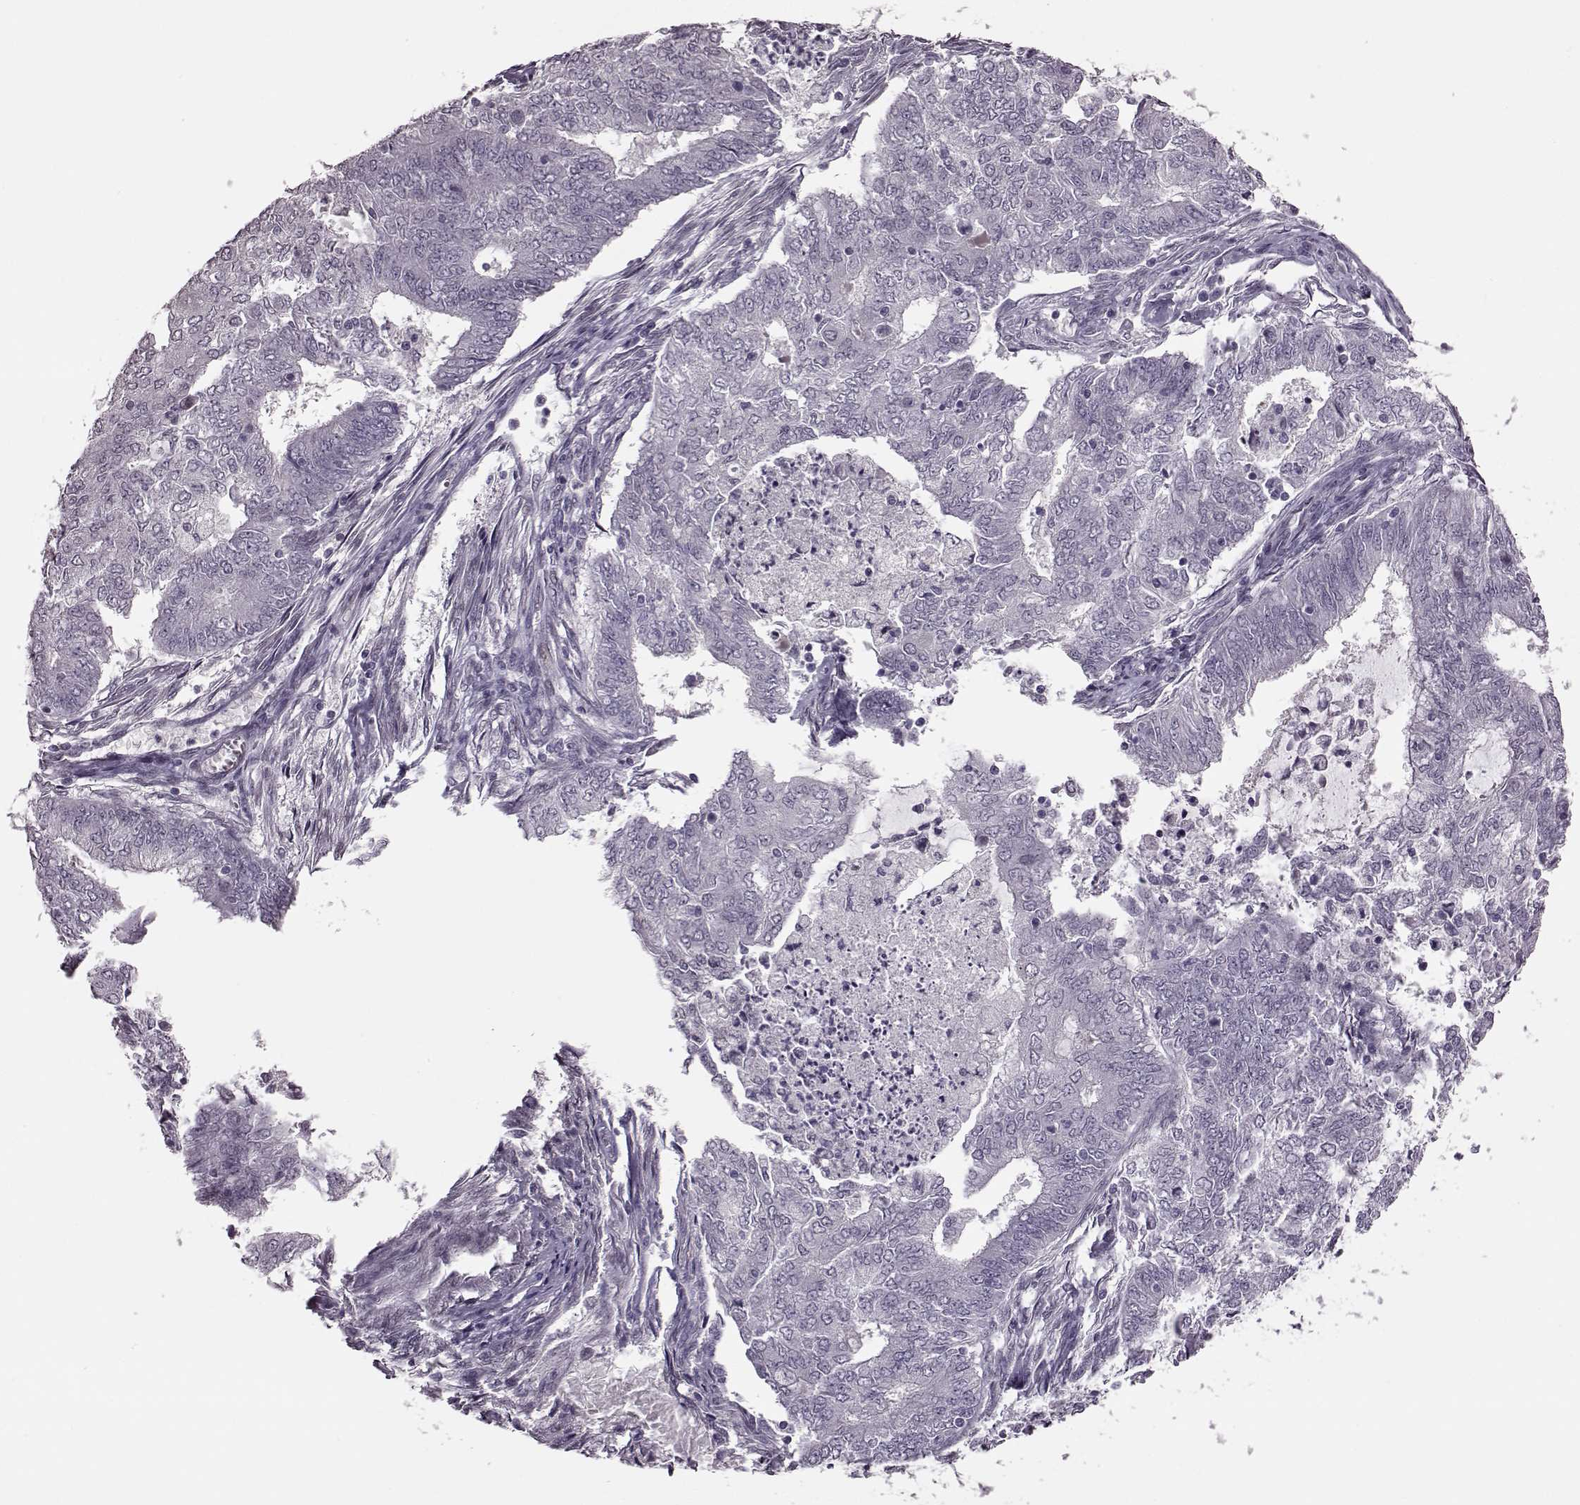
{"staining": {"intensity": "negative", "quantity": "none", "location": "none"}, "tissue": "endometrial cancer", "cell_type": "Tumor cells", "image_type": "cancer", "snomed": [{"axis": "morphology", "description": "Adenocarcinoma, NOS"}, {"axis": "topography", "description": "Endometrium"}], "caption": "The immunohistochemistry micrograph has no significant staining in tumor cells of endometrial adenocarcinoma tissue.", "gene": "STX1B", "patient": {"sex": "female", "age": 62}}